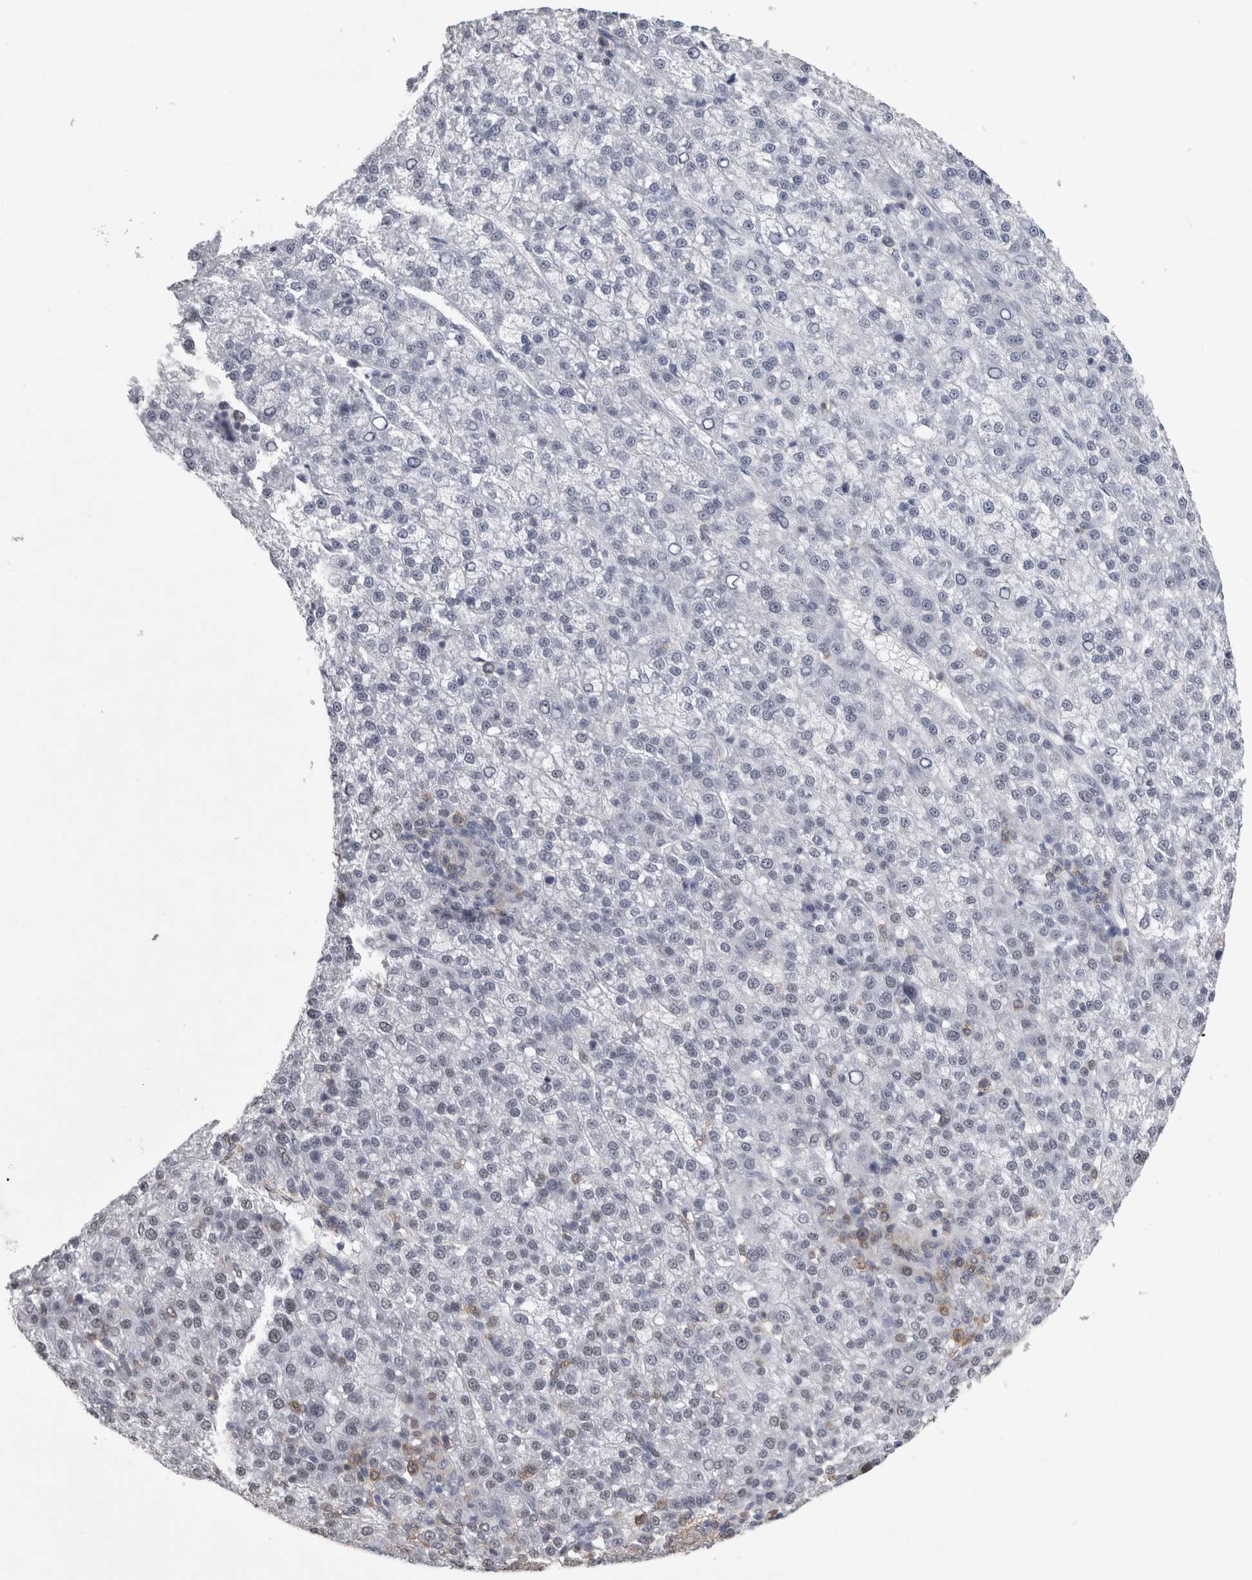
{"staining": {"intensity": "negative", "quantity": "none", "location": "none"}, "tissue": "liver cancer", "cell_type": "Tumor cells", "image_type": "cancer", "snomed": [{"axis": "morphology", "description": "Carcinoma, Hepatocellular, NOS"}, {"axis": "topography", "description": "Liver"}], "caption": "A high-resolution histopathology image shows IHC staining of hepatocellular carcinoma (liver), which demonstrates no significant expression in tumor cells. (DAB (3,3'-diaminobenzidine) immunohistochemistry with hematoxylin counter stain).", "gene": "ACOT7", "patient": {"sex": "female", "age": 58}}